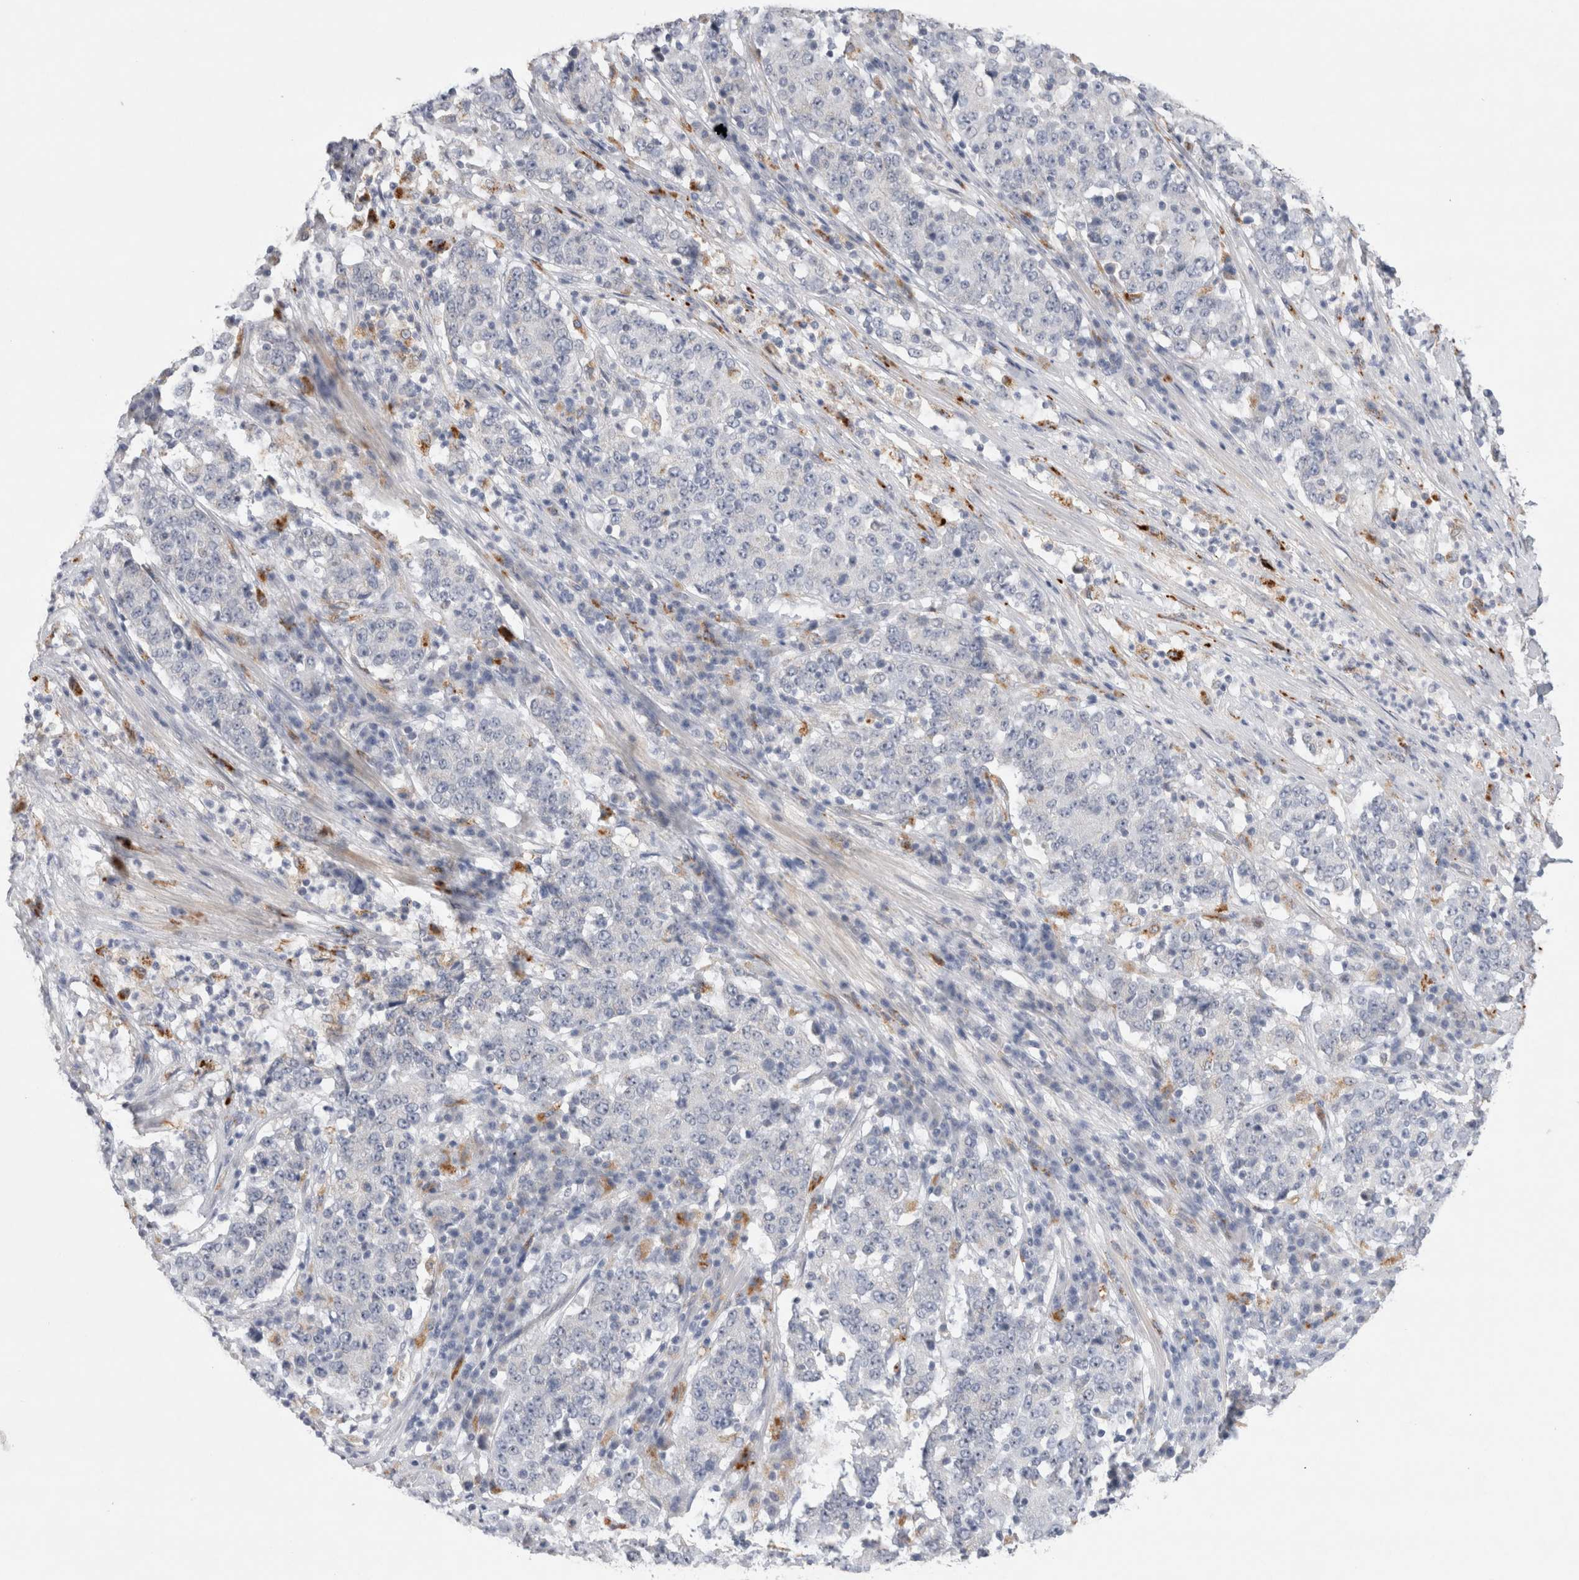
{"staining": {"intensity": "negative", "quantity": "none", "location": "none"}, "tissue": "stomach cancer", "cell_type": "Tumor cells", "image_type": "cancer", "snomed": [{"axis": "morphology", "description": "Adenocarcinoma, NOS"}, {"axis": "topography", "description": "Stomach"}], "caption": "There is no significant staining in tumor cells of stomach cancer.", "gene": "GAA", "patient": {"sex": "male", "age": 59}}